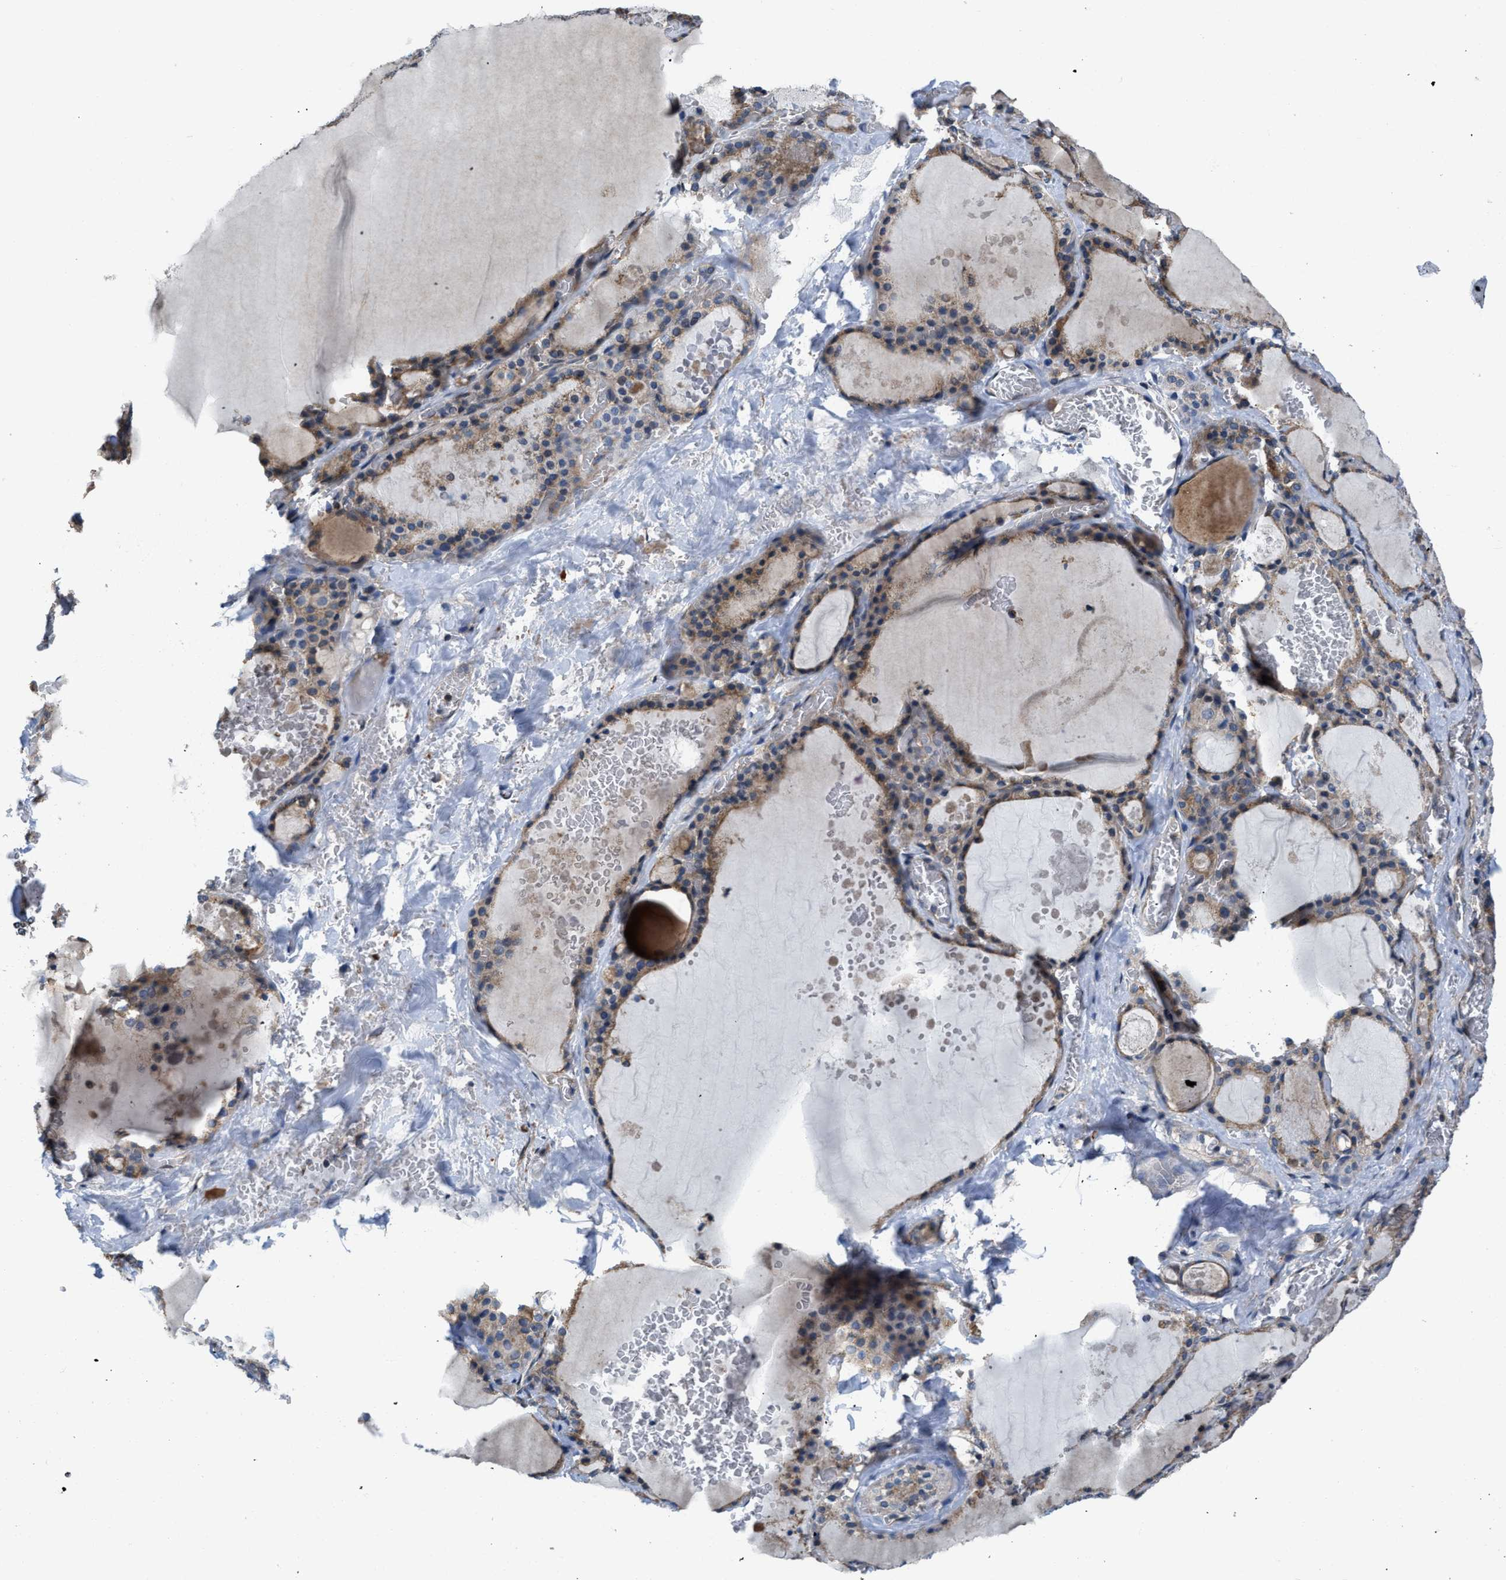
{"staining": {"intensity": "moderate", "quantity": ">75%", "location": "cytoplasmic/membranous"}, "tissue": "thyroid gland", "cell_type": "Glandular cells", "image_type": "normal", "snomed": [{"axis": "morphology", "description": "Normal tissue, NOS"}, {"axis": "topography", "description": "Thyroid gland"}], "caption": "A micrograph showing moderate cytoplasmic/membranous positivity in about >75% of glandular cells in benign thyroid gland, as visualized by brown immunohistochemical staining.", "gene": "CEP128", "patient": {"sex": "male", "age": 56}}